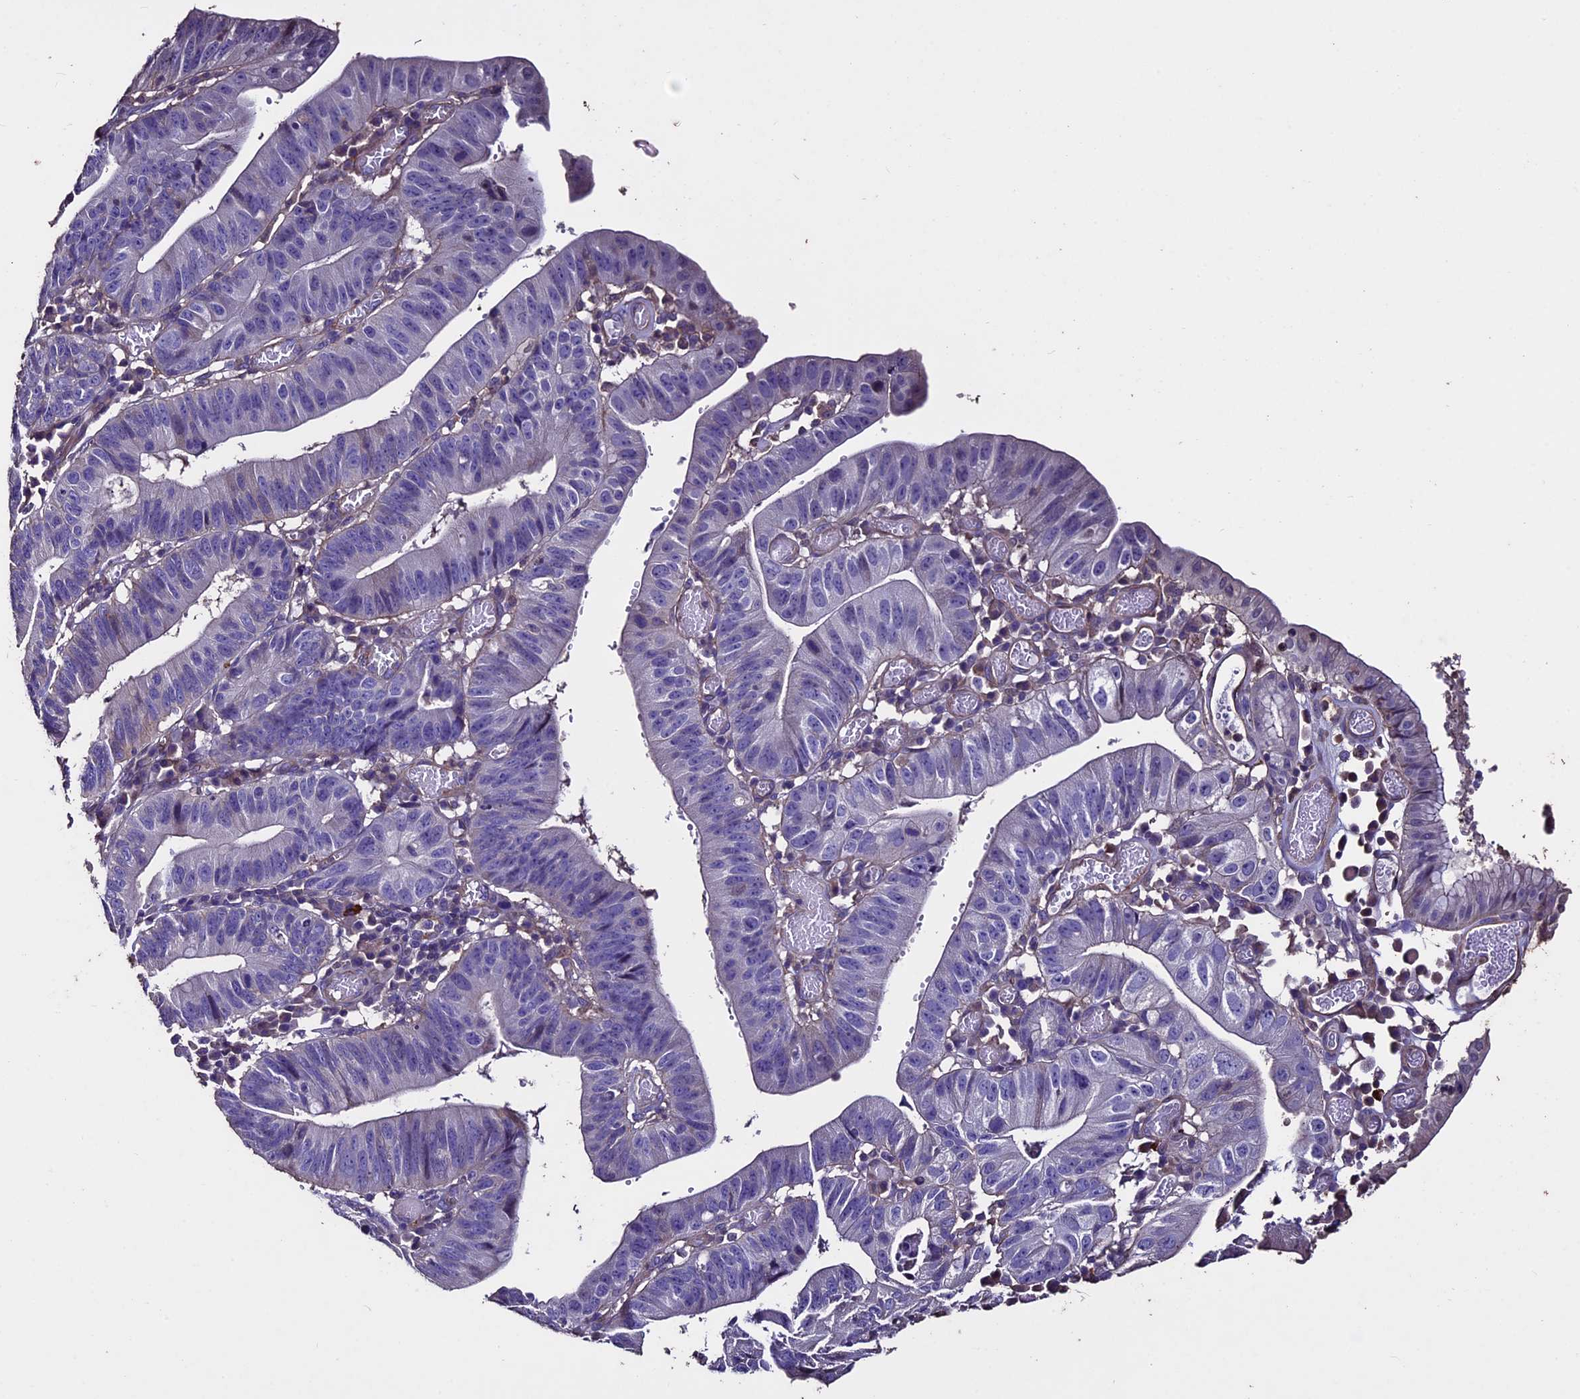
{"staining": {"intensity": "negative", "quantity": "none", "location": "none"}, "tissue": "stomach cancer", "cell_type": "Tumor cells", "image_type": "cancer", "snomed": [{"axis": "morphology", "description": "Adenocarcinoma, NOS"}, {"axis": "topography", "description": "Stomach"}], "caption": "A micrograph of human stomach adenocarcinoma is negative for staining in tumor cells.", "gene": "USB1", "patient": {"sex": "male", "age": 59}}